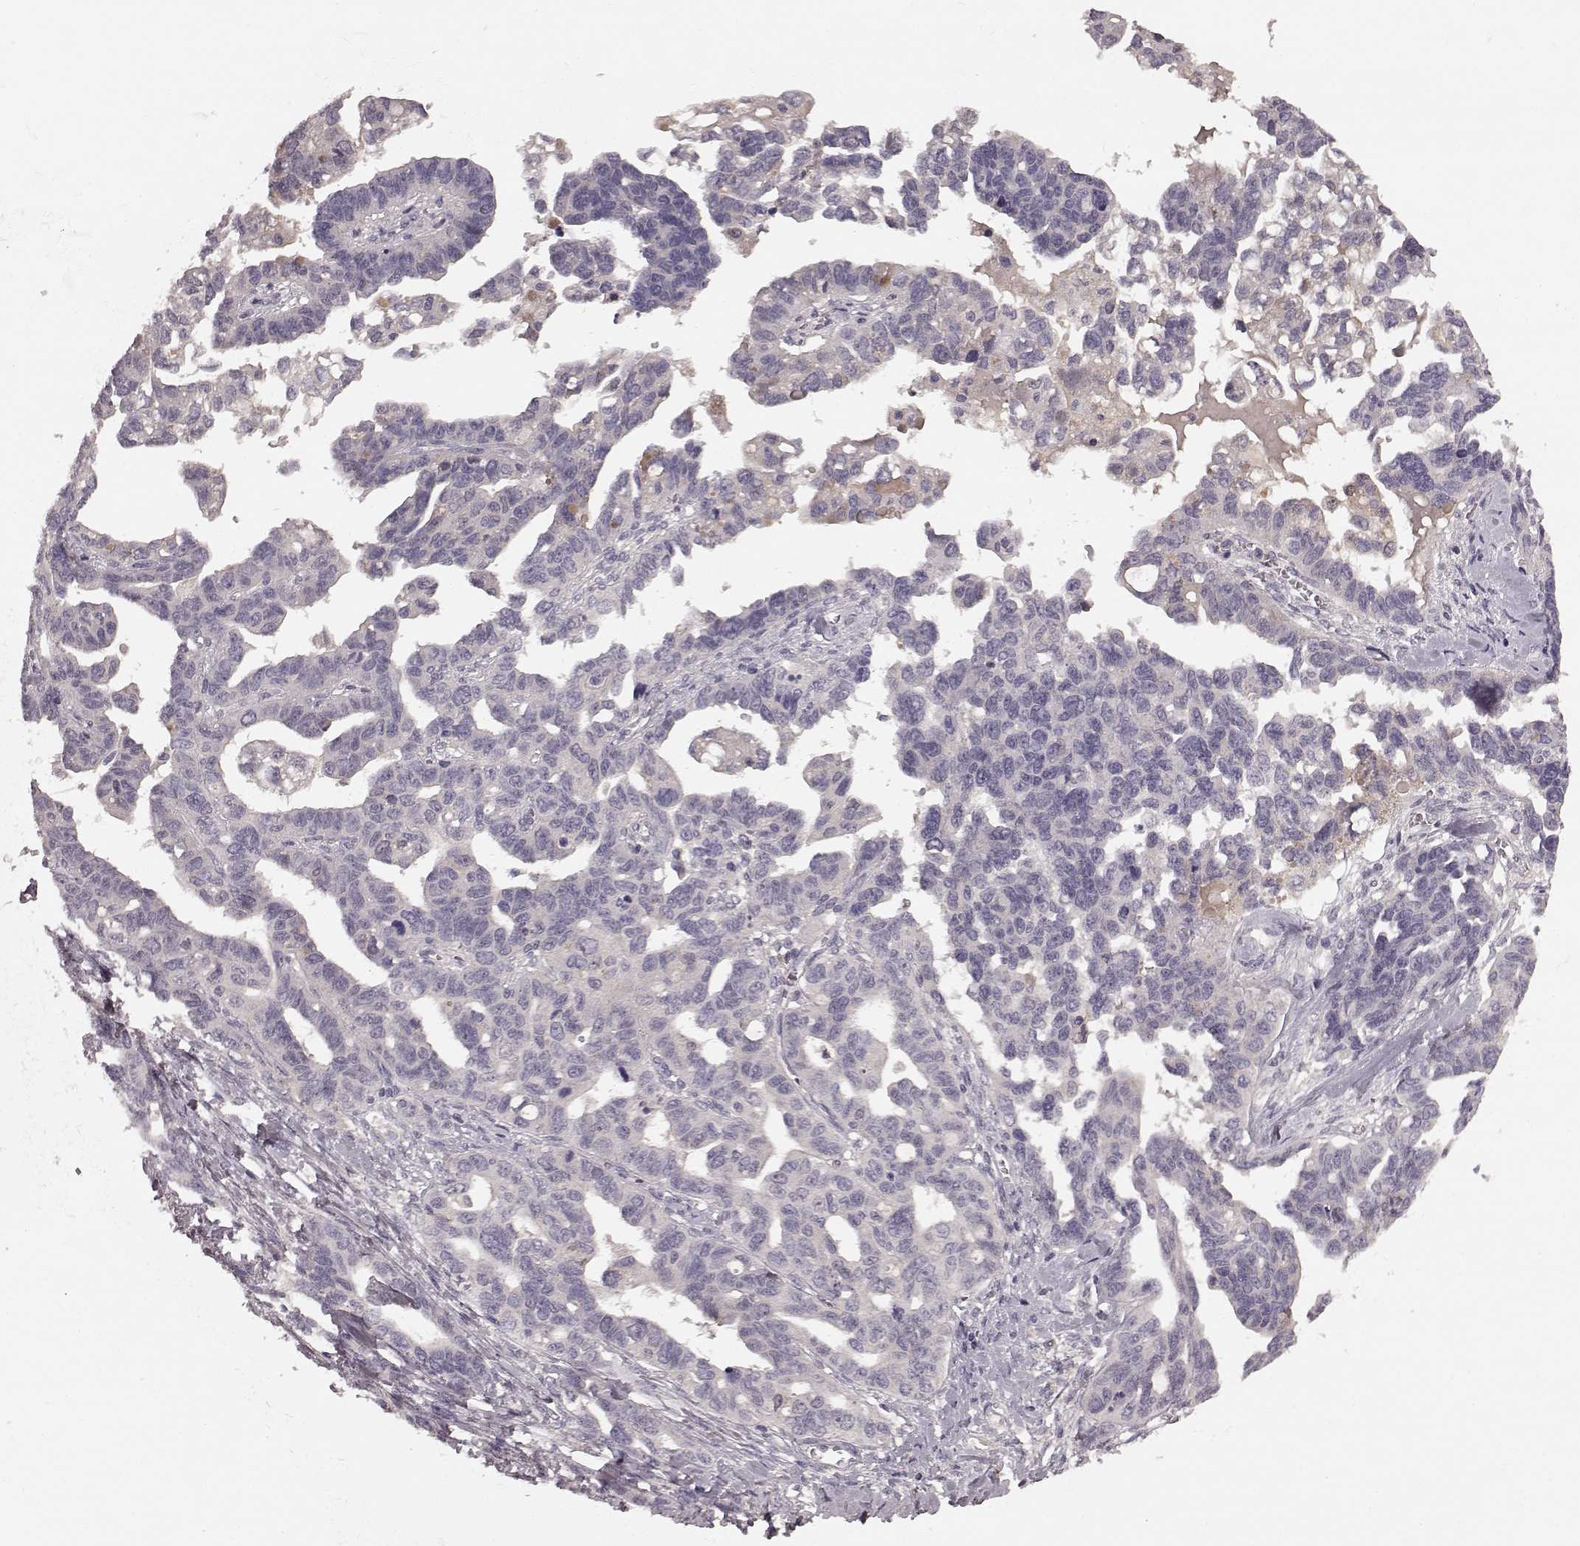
{"staining": {"intensity": "negative", "quantity": "none", "location": "none"}, "tissue": "ovarian cancer", "cell_type": "Tumor cells", "image_type": "cancer", "snomed": [{"axis": "morphology", "description": "Cystadenocarcinoma, serous, NOS"}, {"axis": "topography", "description": "Ovary"}], "caption": "Immunohistochemical staining of ovarian cancer displays no significant positivity in tumor cells. Nuclei are stained in blue.", "gene": "SLC22A18", "patient": {"sex": "female", "age": 69}}